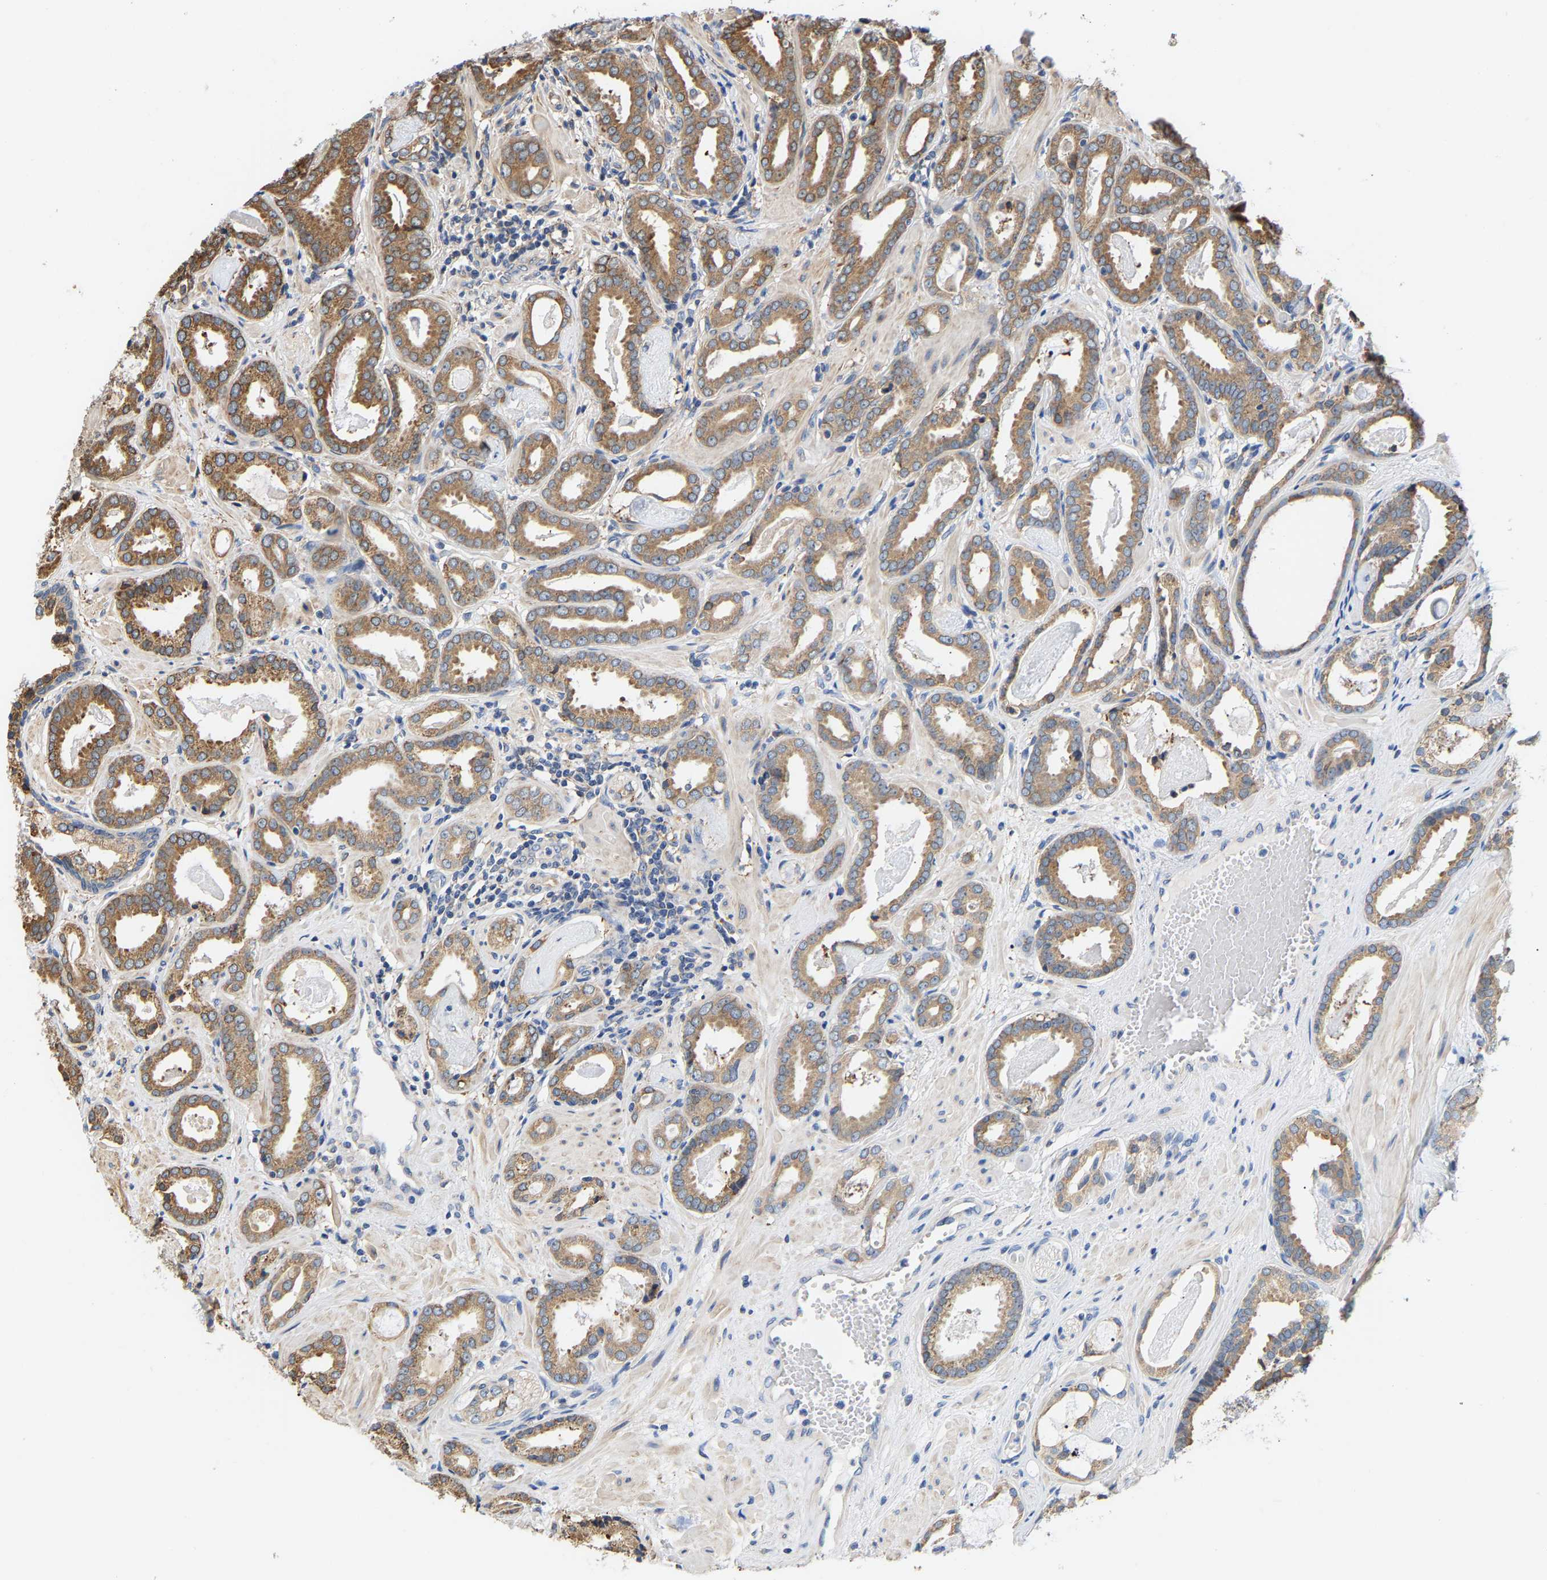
{"staining": {"intensity": "moderate", "quantity": ">75%", "location": "cytoplasmic/membranous"}, "tissue": "prostate cancer", "cell_type": "Tumor cells", "image_type": "cancer", "snomed": [{"axis": "morphology", "description": "Adenocarcinoma, Low grade"}, {"axis": "topography", "description": "Prostate"}], "caption": "Tumor cells demonstrate medium levels of moderate cytoplasmic/membranous staining in about >75% of cells in human prostate low-grade adenocarcinoma.", "gene": "ARAP1", "patient": {"sex": "male", "age": 53}}